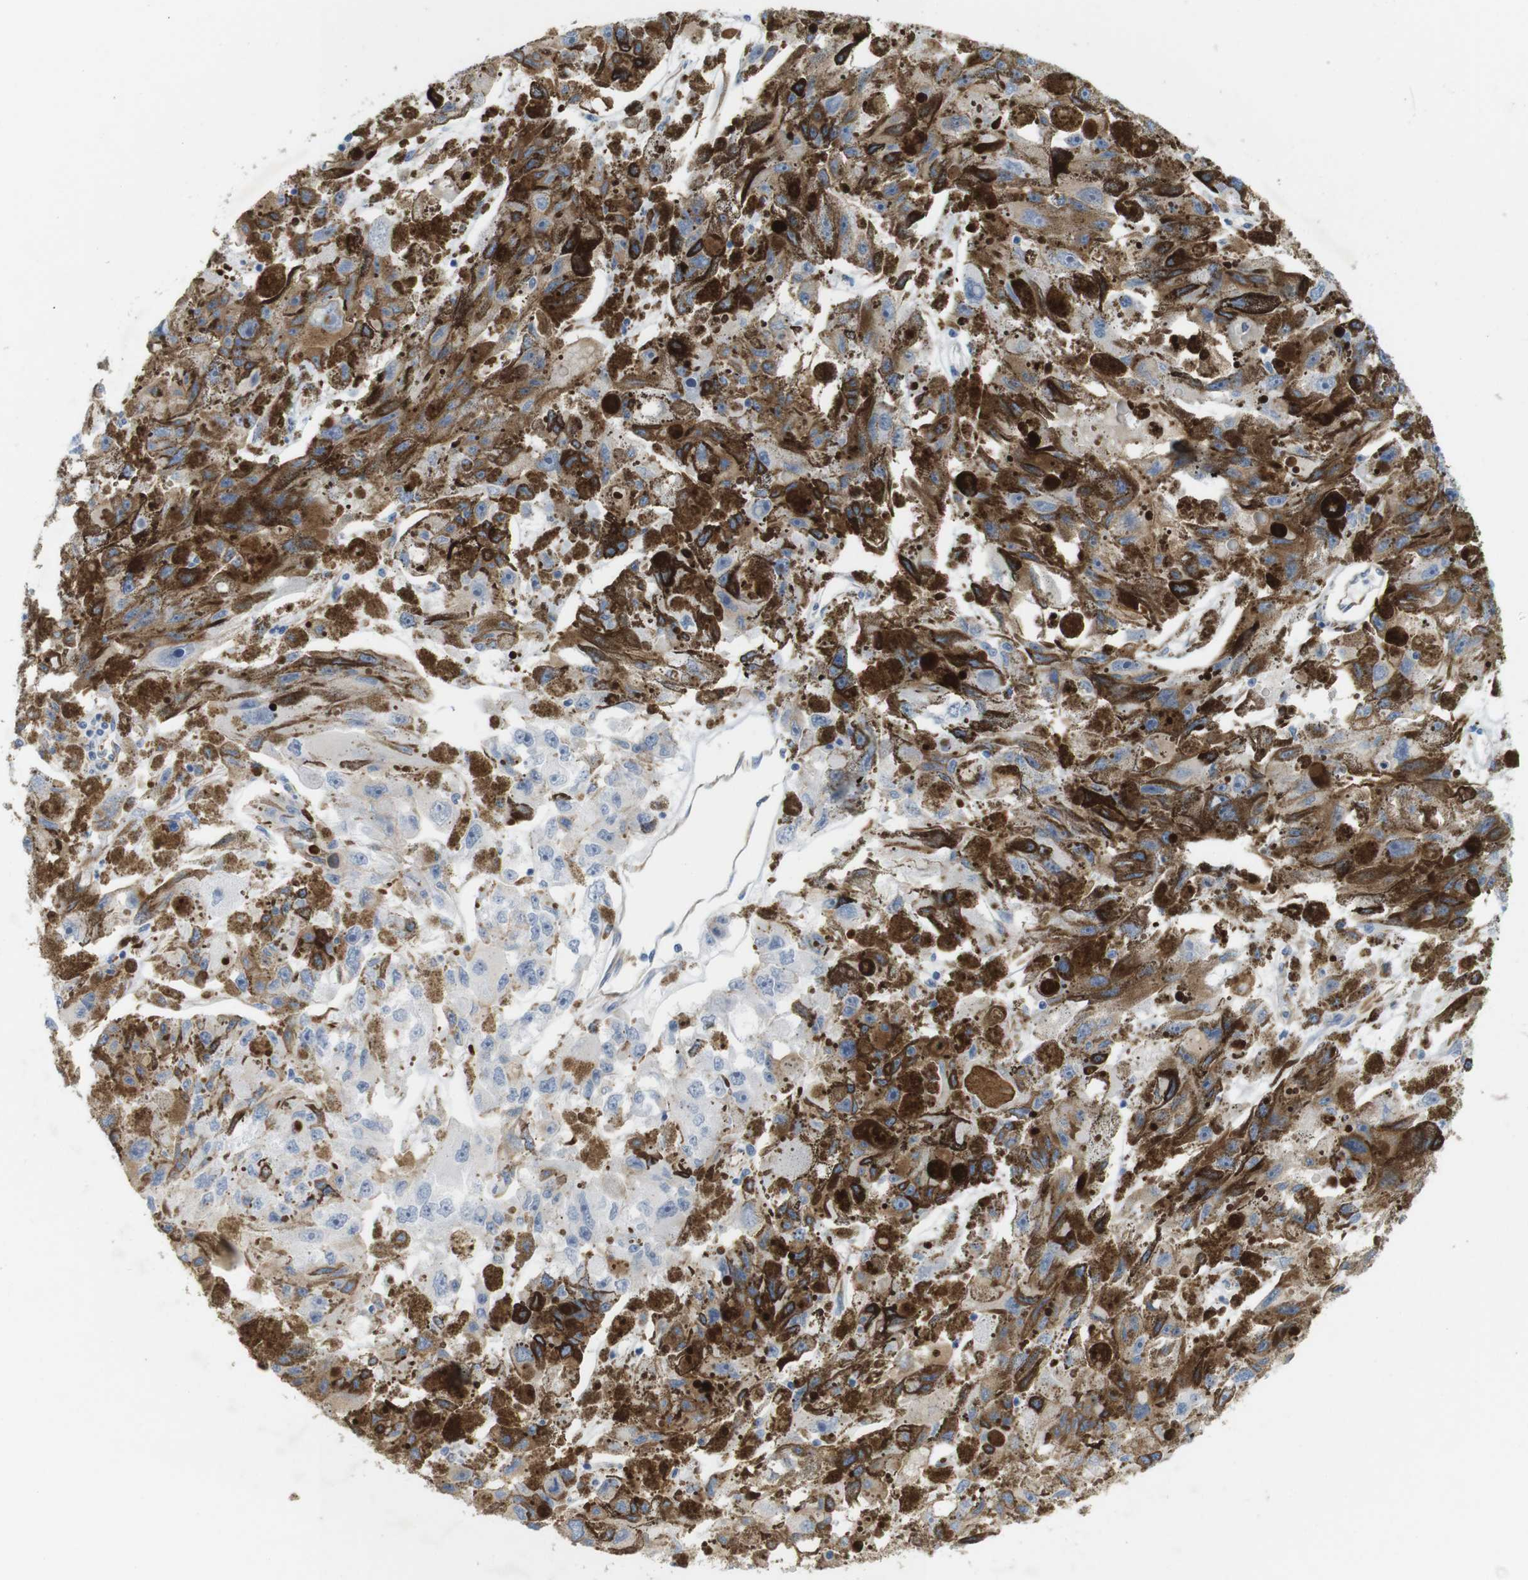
{"staining": {"intensity": "weak", "quantity": "25%-75%", "location": "cytoplasmic/membranous"}, "tissue": "melanoma", "cell_type": "Tumor cells", "image_type": "cancer", "snomed": [{"axis": "morphology", "description": "Malignant melanoma, NOS"}, {"axis": "topography", "description": "Skin"}], "caption": "Immunohistochemical staining of human malignant melanoma demonstrates low levels of weak cytoplasmic/membranous expression in about 25%-75% of tumor cells.", "gene": "MS4A10", "patient": {"sex": "female", "age": 104}}